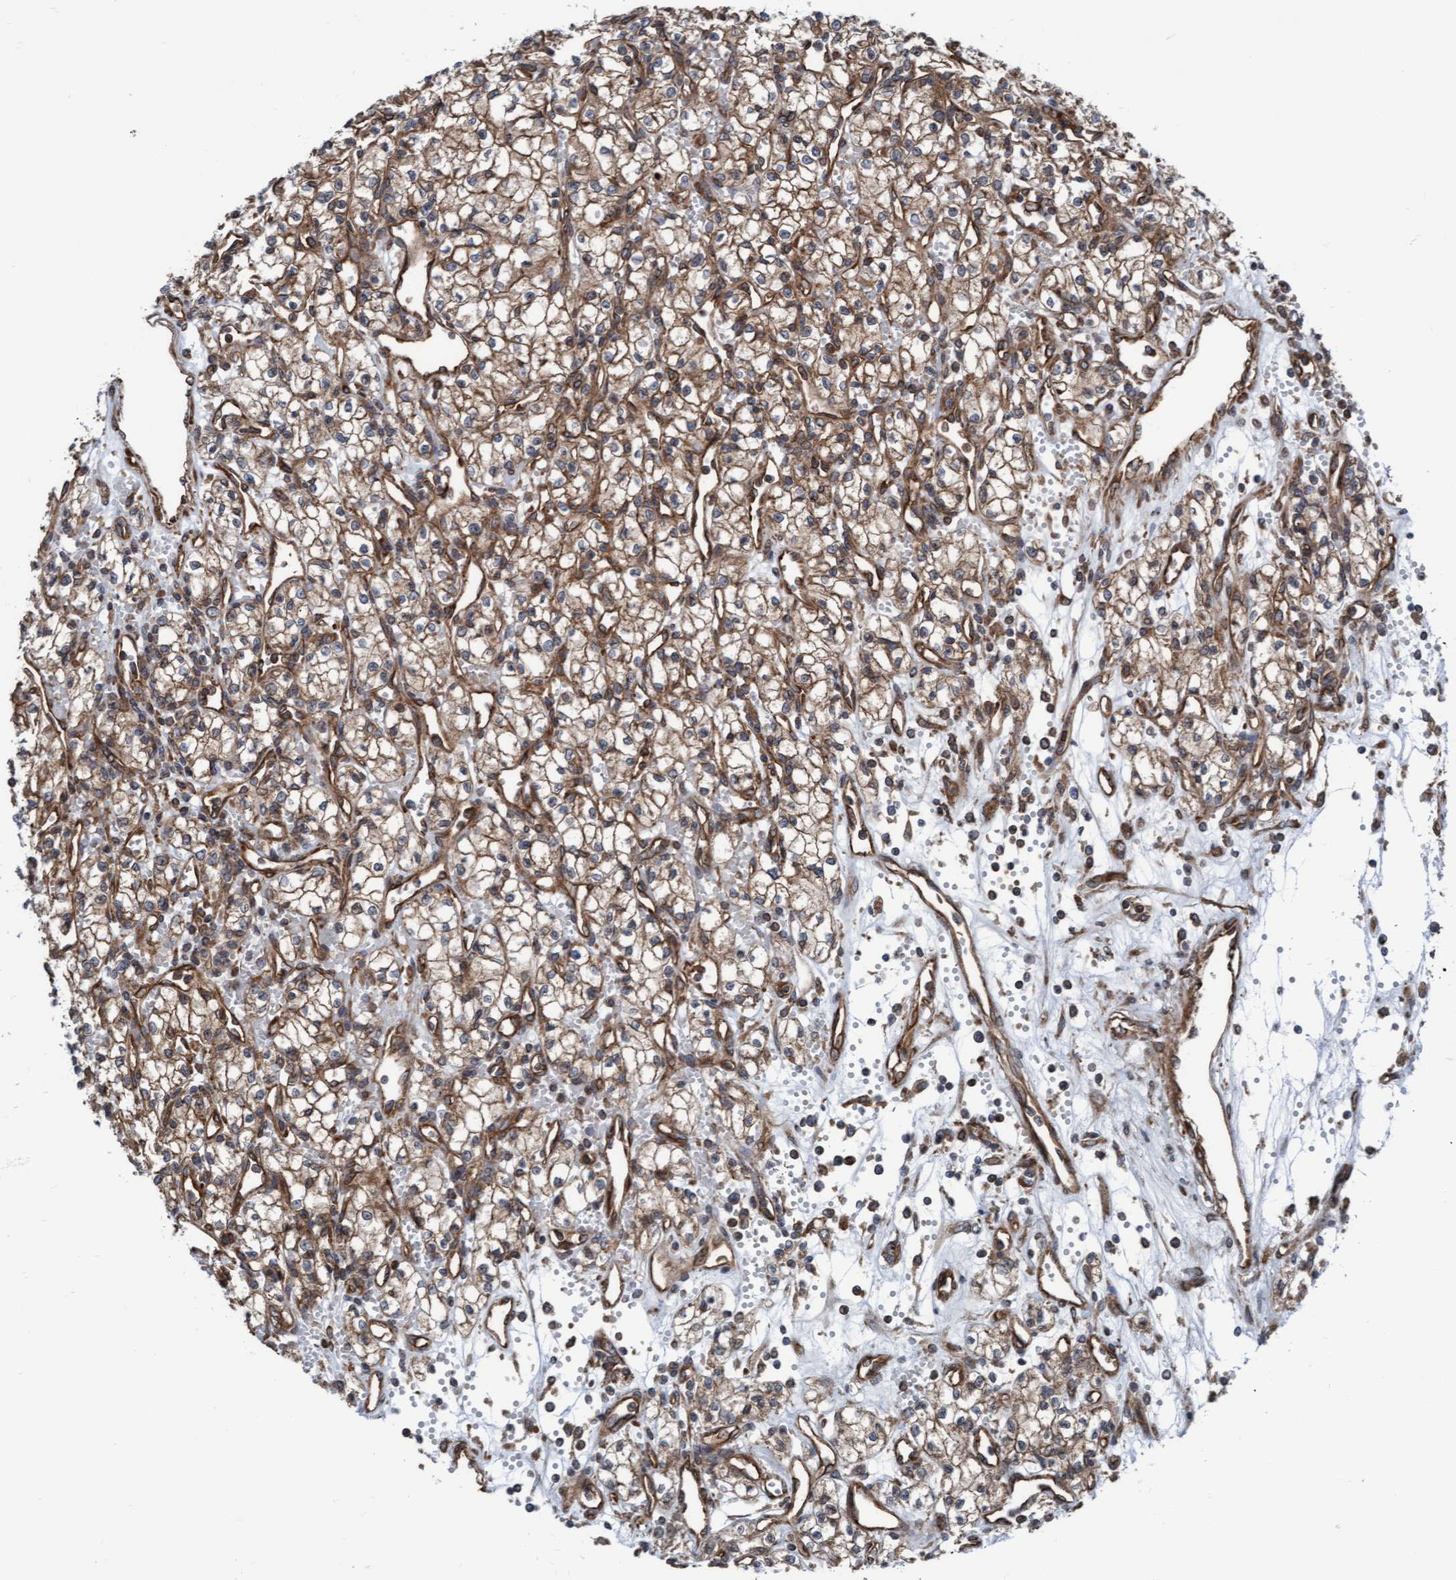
{"staining": {"intensity": "weak", "quantity": ">75%", "location": "cytoplasmic/membranous"}, "tissue": "renal cancer", "cell_type": "Tumor cells", "image_type": "cancer", "snomed": [{"axis": "morphology", "description": "Adenocarcinoma, NOS"}, {"axis": "topography", "description": "Kidney"}], "caption": "Renal adenocarcinoma tissue demonstrates weak cytoplasmic/membranous positivity in approximately >75% of tumor cells", "gene": "RAP1GAP2", "patient": {"sex": "male", "age": 59}}